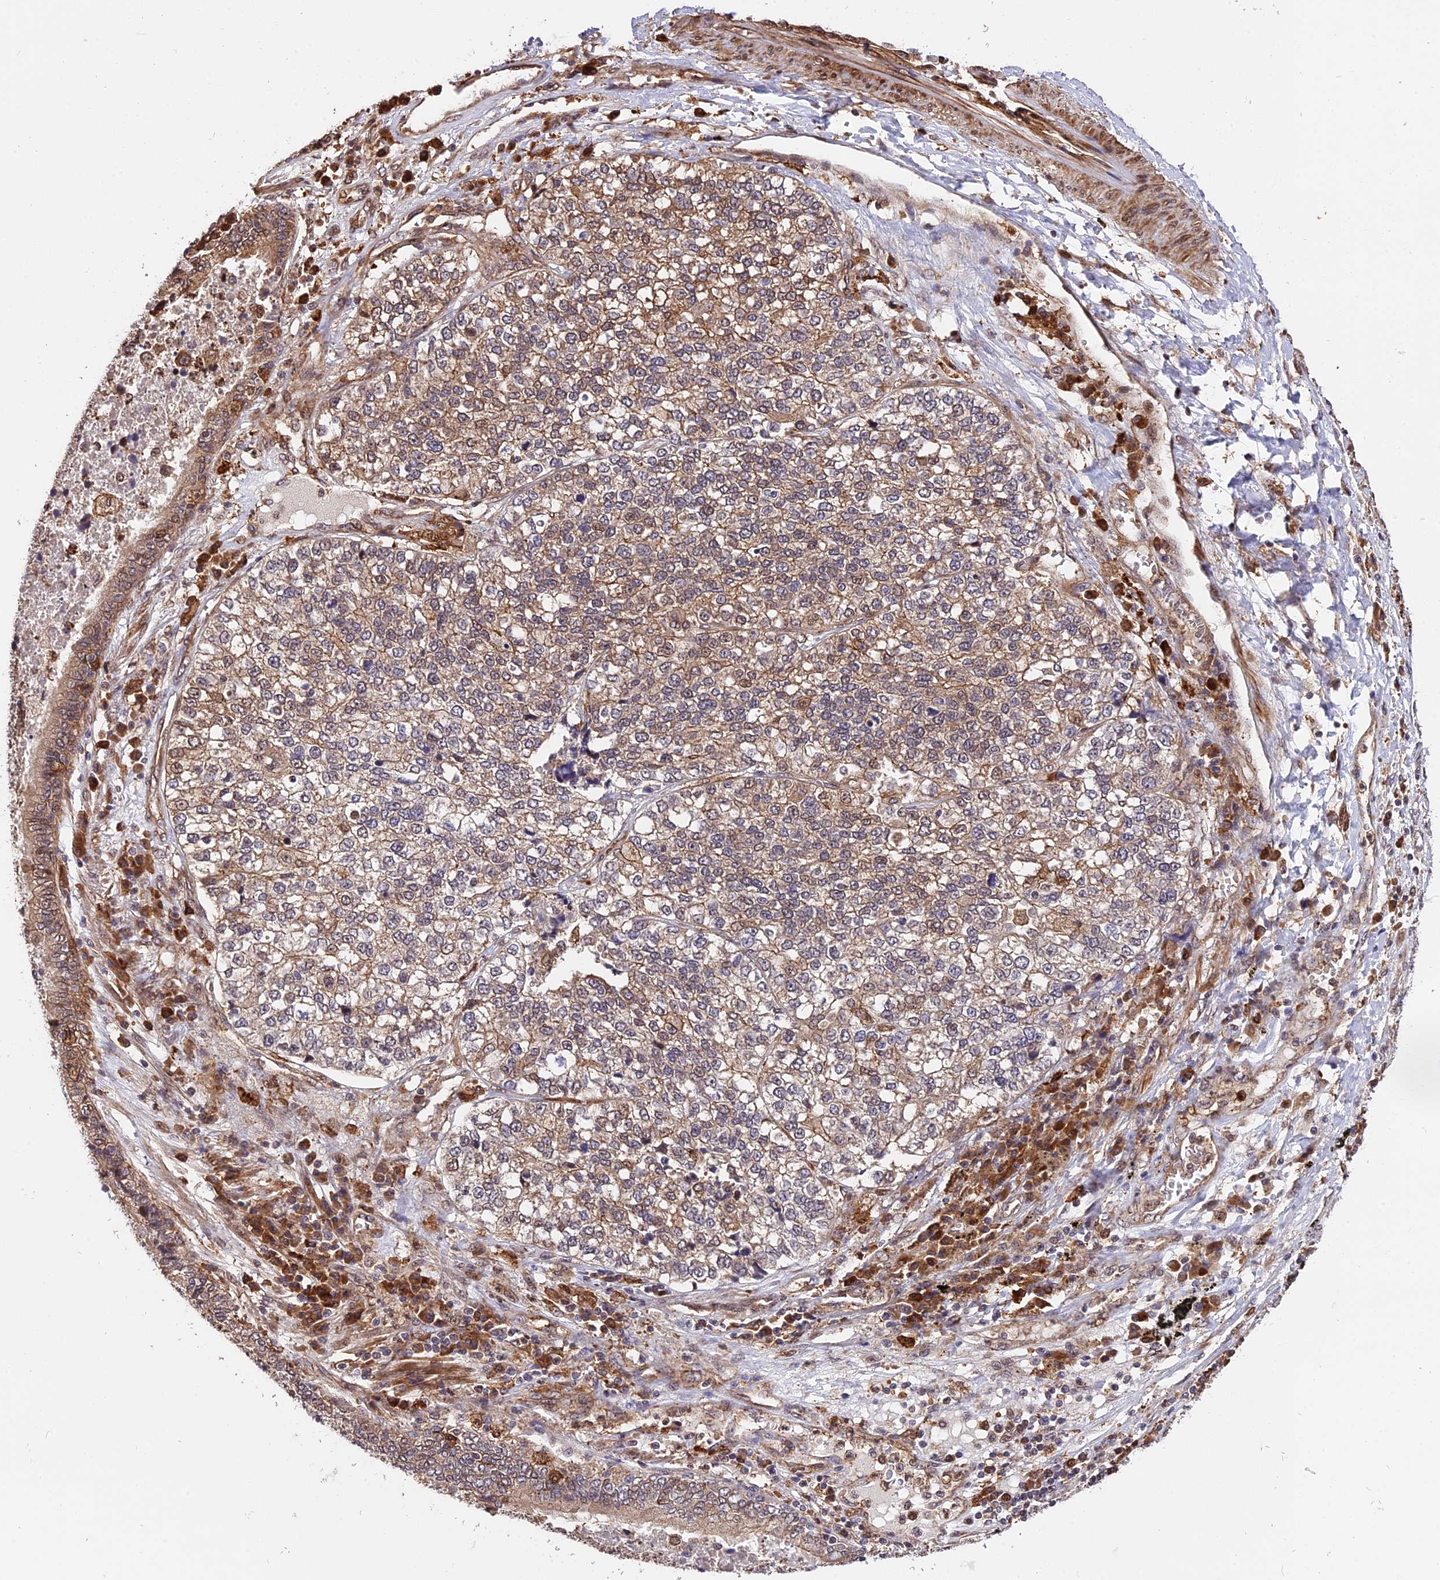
{"staining": {"intensity": "weak", "quantity": "25%-75%", "location": "cytoplasmic/membranous"}, "tissue": "lung cancer", "cell_type": "Tumor cells", "image_type": "cancer", "snomed": [{"axis": "morphology", "description": "Adenocarcinoma, NOS"}, {"axis": "topography", "description": "Lung"}], "caption": "High-power microscopy captured an immunohistochemistry (IHC) image of lung cancer (adenocarcinoma), revealing weak cytoplasmic/membranous positivity in approximately 25%-75% of tumor cells.", "gene": "HERPUD1", "patient": {"sex": "male", "age": 49}}